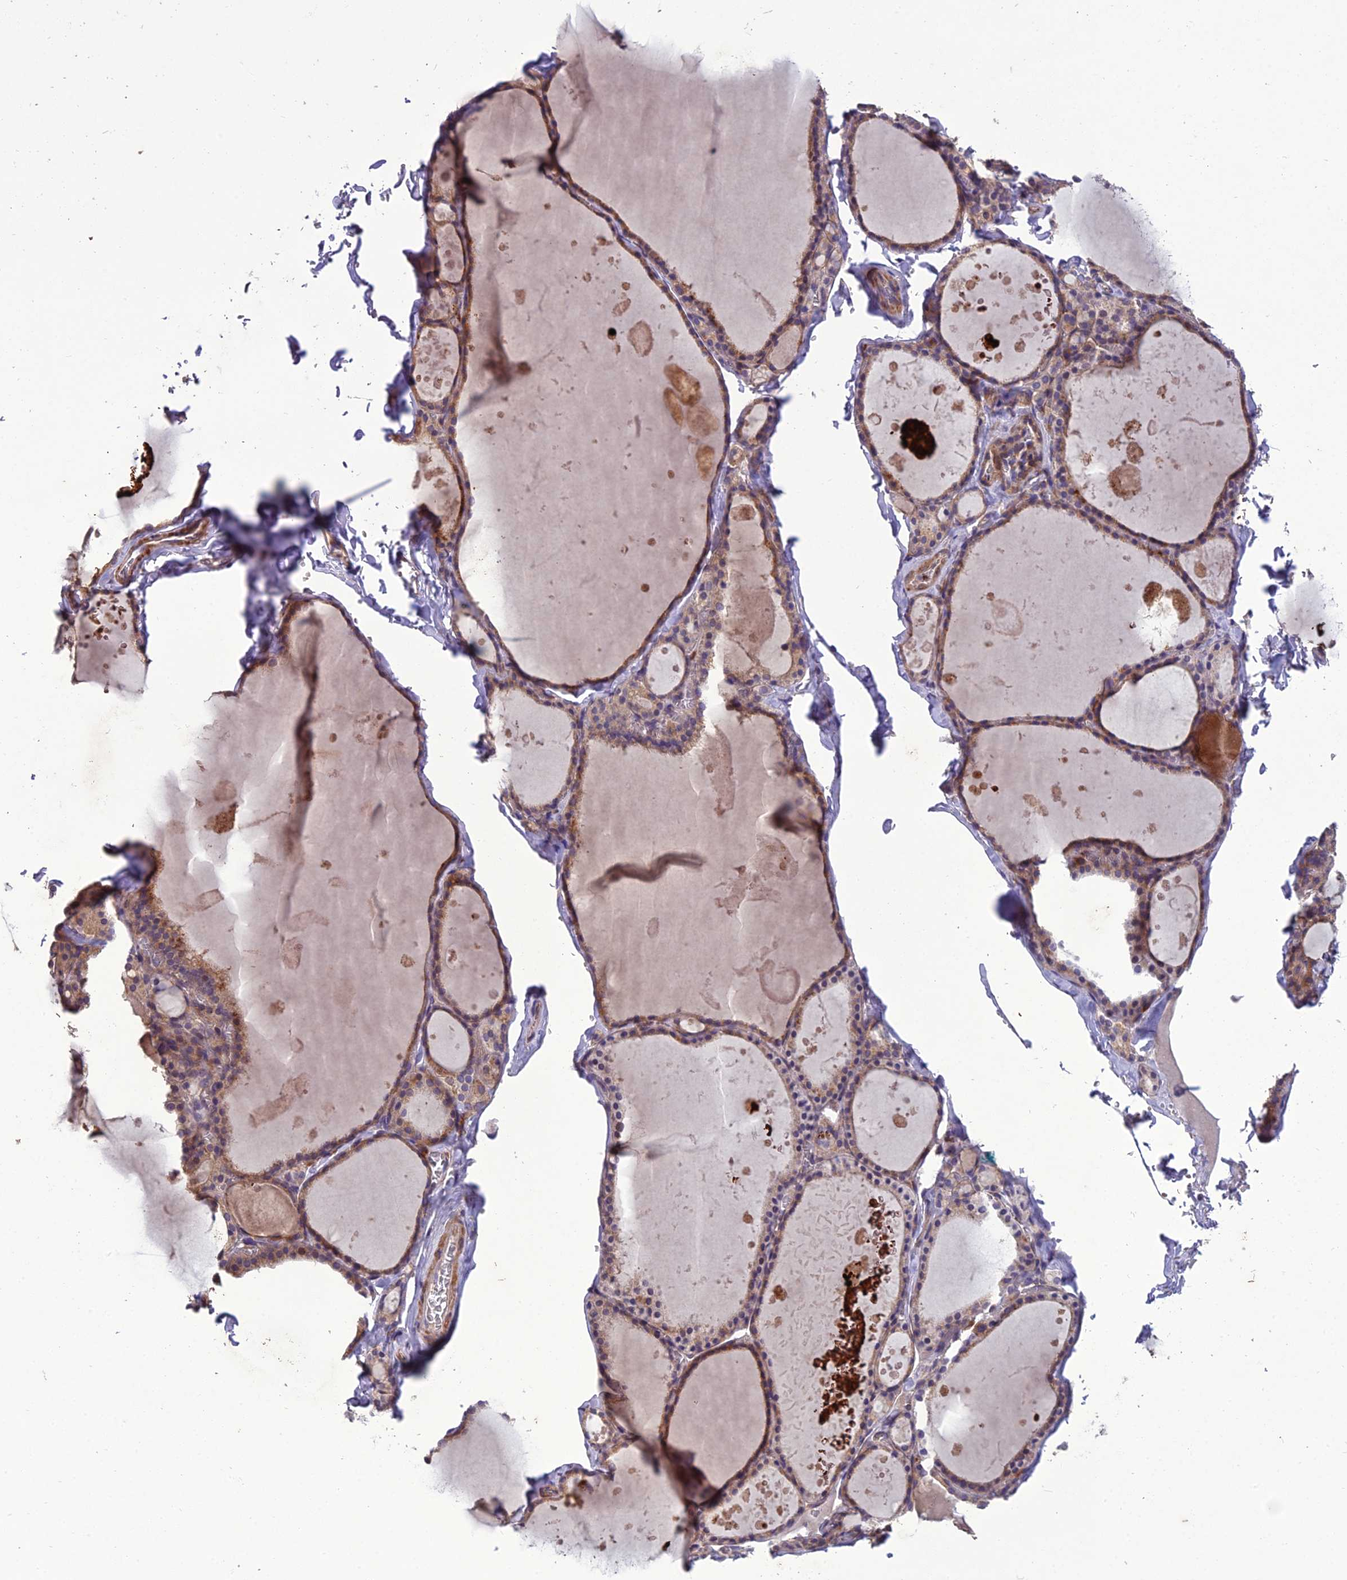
{"staining": {"intensity": "moderate", "quantity": ">75%", "location": "cytoplasmic/membranous"}, "tissue": "thyroid gland", "cell_type": "Glandular cells", "image_type": "normal", "snomed": [{"axis": "morphology", "description": "Normal tissue, NOS"}, {"axis": "topography", "description": "Thyroid gland"}], "caption": "This is a photomicrograph of IHC staining of benign thyroid gland, which shows moderate staining in the cytoplasmic/membranous of glandular cells.", "gene": "CENPL", "patient": {"sex": "male", "age": 56}}